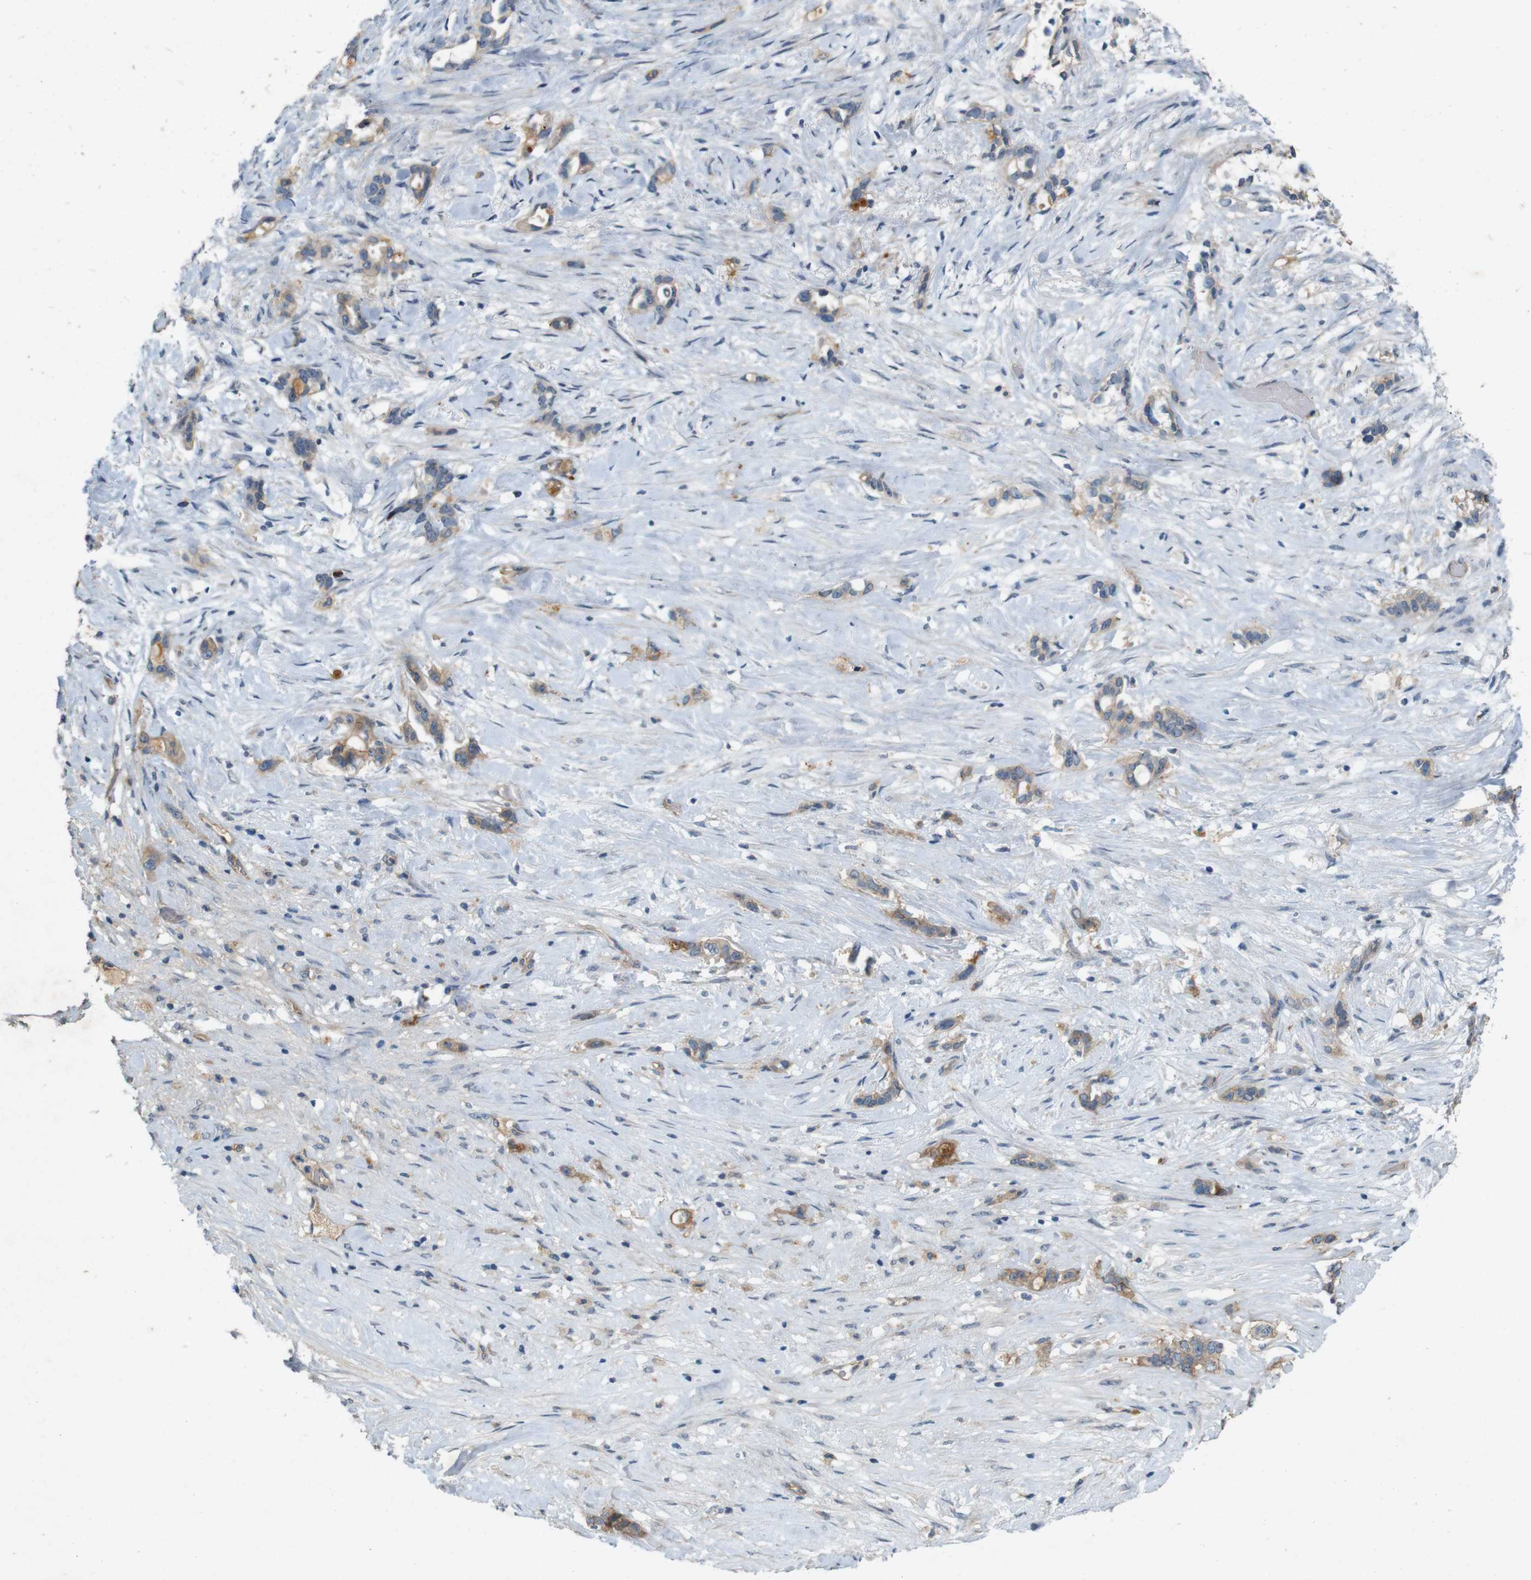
{"staining": {"intensity": "weak", "quantity": ">75%", "location": "cytoplasmic/membranous"}, "tissue": "liver cancer", "cell_type": "Tumor cells", "image_type": "cancer", "snomed": [{"axis": "morphology", "description": "Cholangiocarcinoma"}, {"axis": "topography", "description": "Liver"}], "caption": "About >75% of tumor cells in human liver cholangiocarcinoma demonstrate weak cytoplasmic/membranous protein expression as visualized by brown immunohistochemical staining.", "gene": "PVR", "patient": {"sex": "female", "age": 65}}